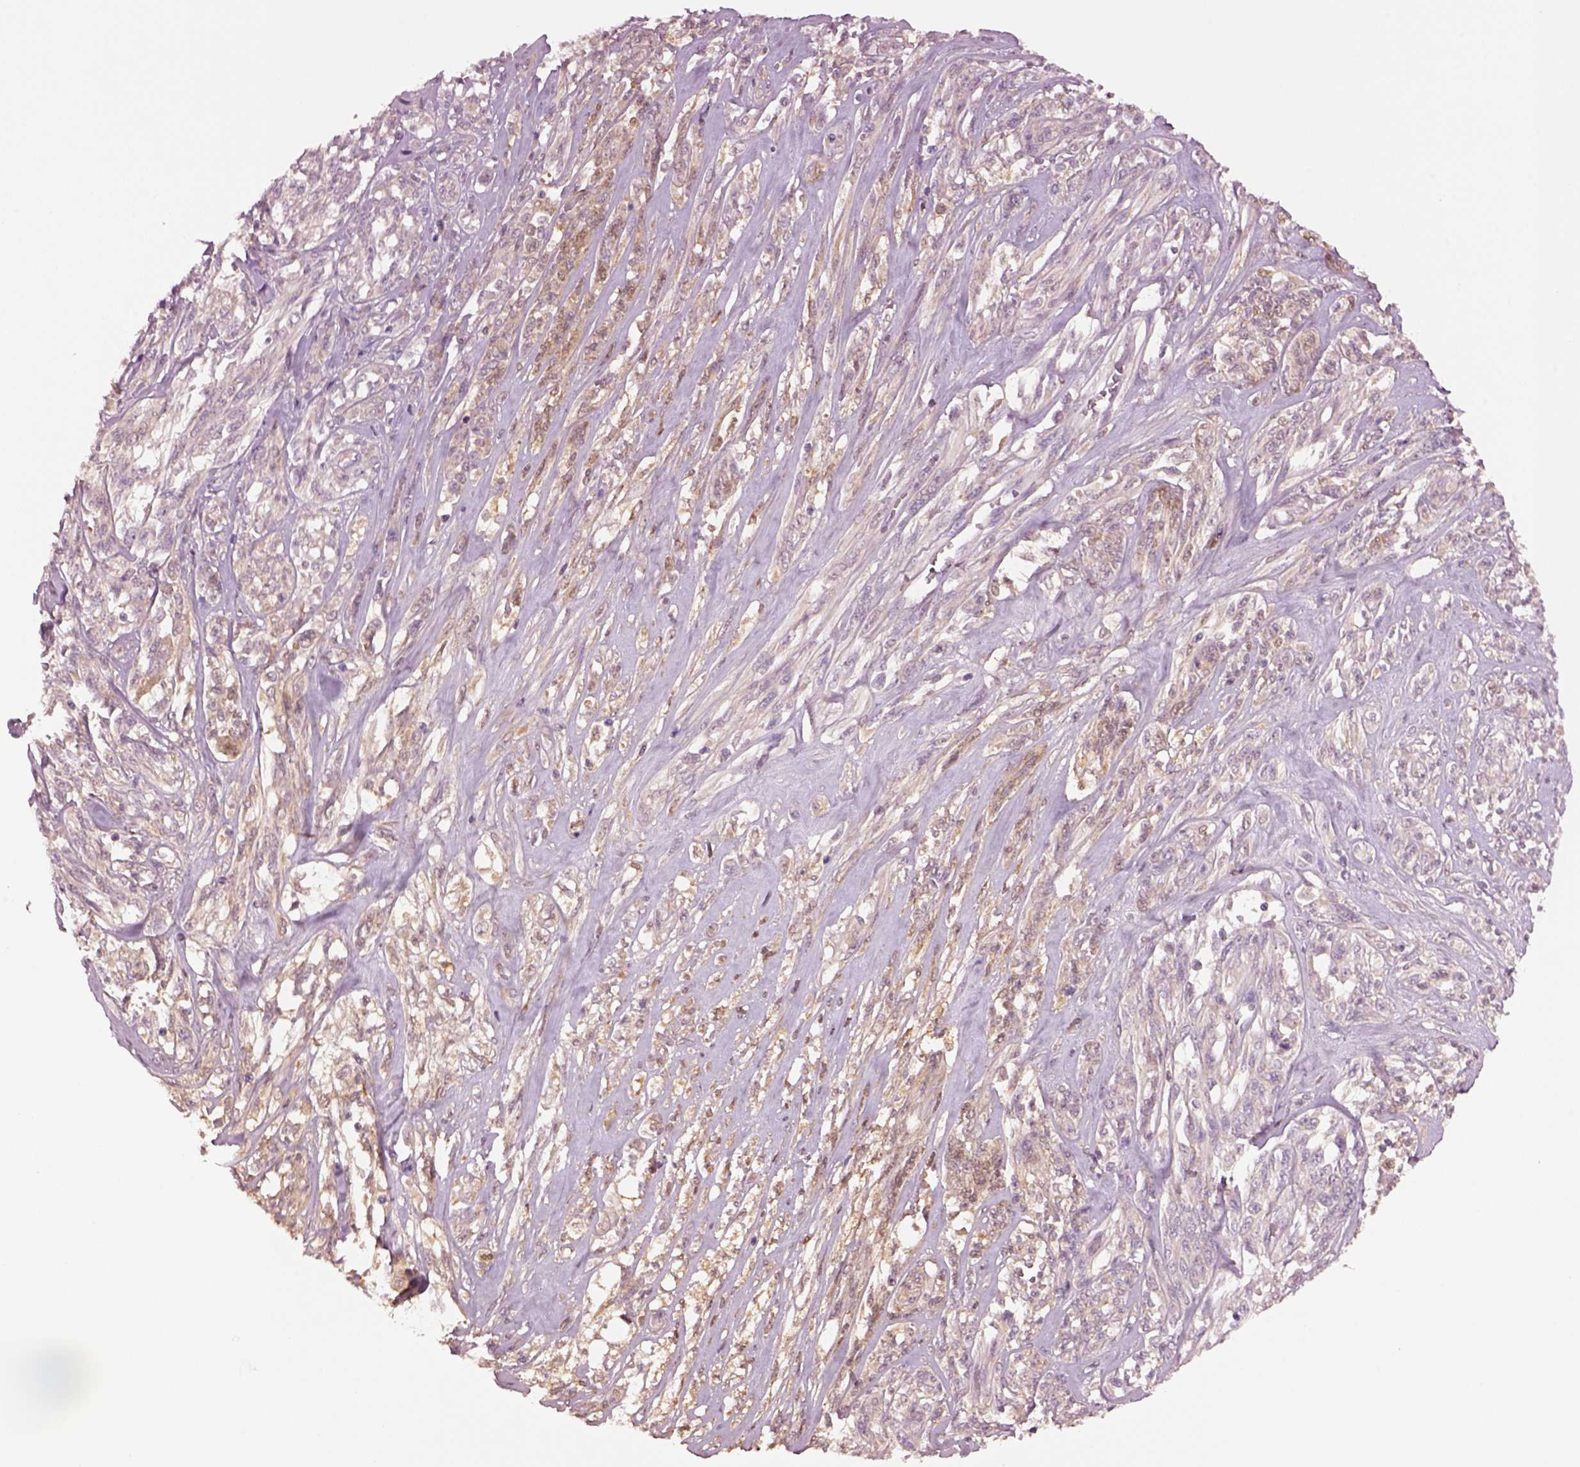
{"staining": {"intensity": "negative", "quantity": "none", "location": "none"}, "tissue": "melanoma", "cell_type": "Tumor cells", "image_type": "cancer", "snomed": [{"axis": "morphology", "description": "Malignant melanoma, NOS"}, {"axis": "topography", "description": "Skin"}], "caption": "A histopathology image of human melanoma is negative for staining in tumor cells. (DAB immunohistochemistry visualized using brightfield microscopy, high magnification).", "gene": "CLPSL1", "patient": {"sex": "female", "age": 91}}